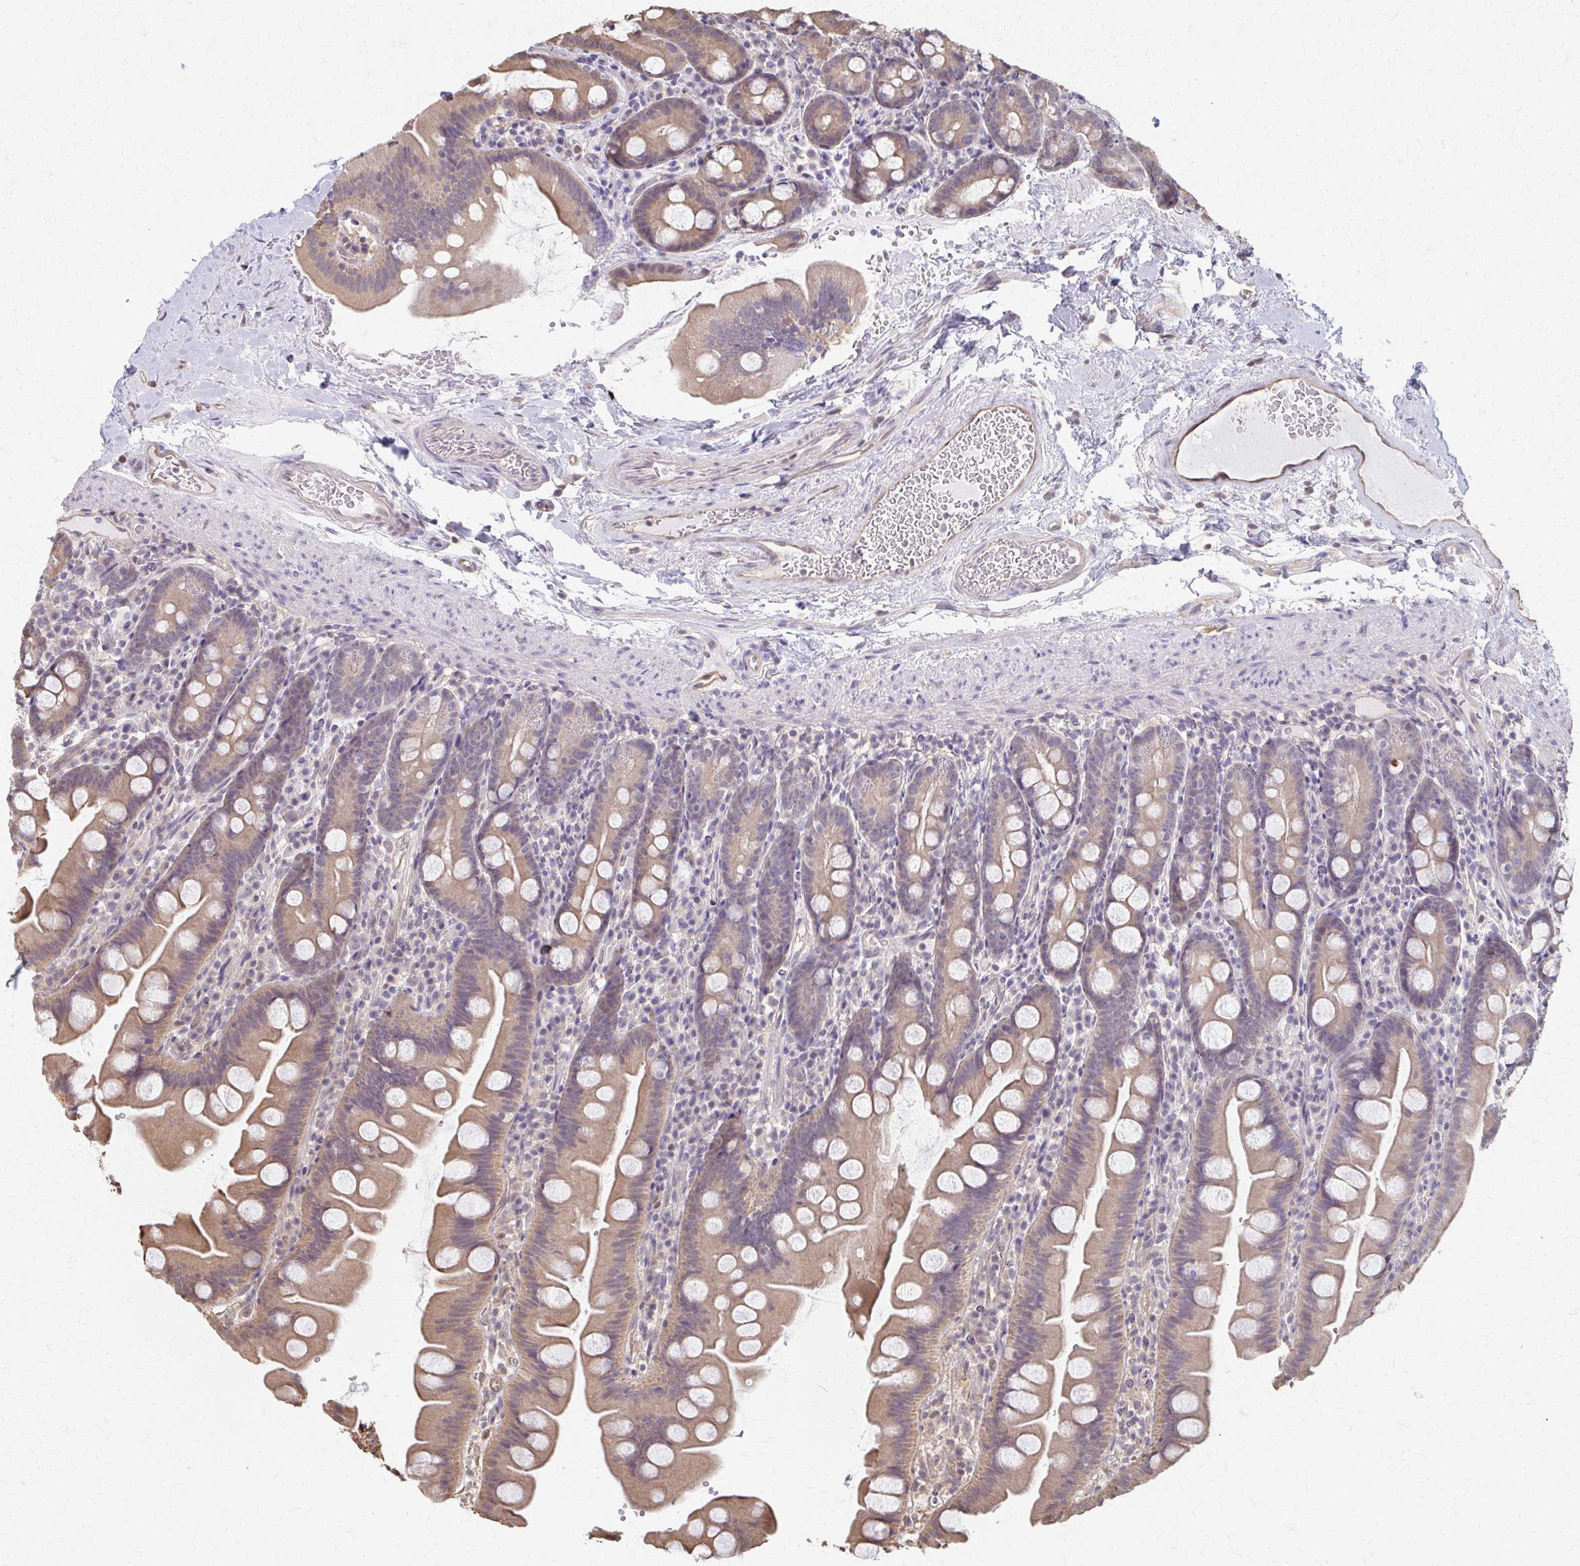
{"staining": {"intensity": "weak", "quantity": ">75%", "location": "cytoplasmic/membranous"}, "tissue": "small intestine", "cell_type": "Glandular cells", "image_type": "normal", "snomed": [{"axis": "morphology", "description": "Normal tissue, NOS"}, {"axis": "topography", "description": "Small intestine"}], "caption": "DAB (3,3'-diaminobenzidine) immunohistochemical staining of normal human small intestine displays weak cytoplasmic/membranous protein staining in about >75% of glandular cells.", "gene": "RABGAP1L", "patient": {"sex": "female", "age": 68}}